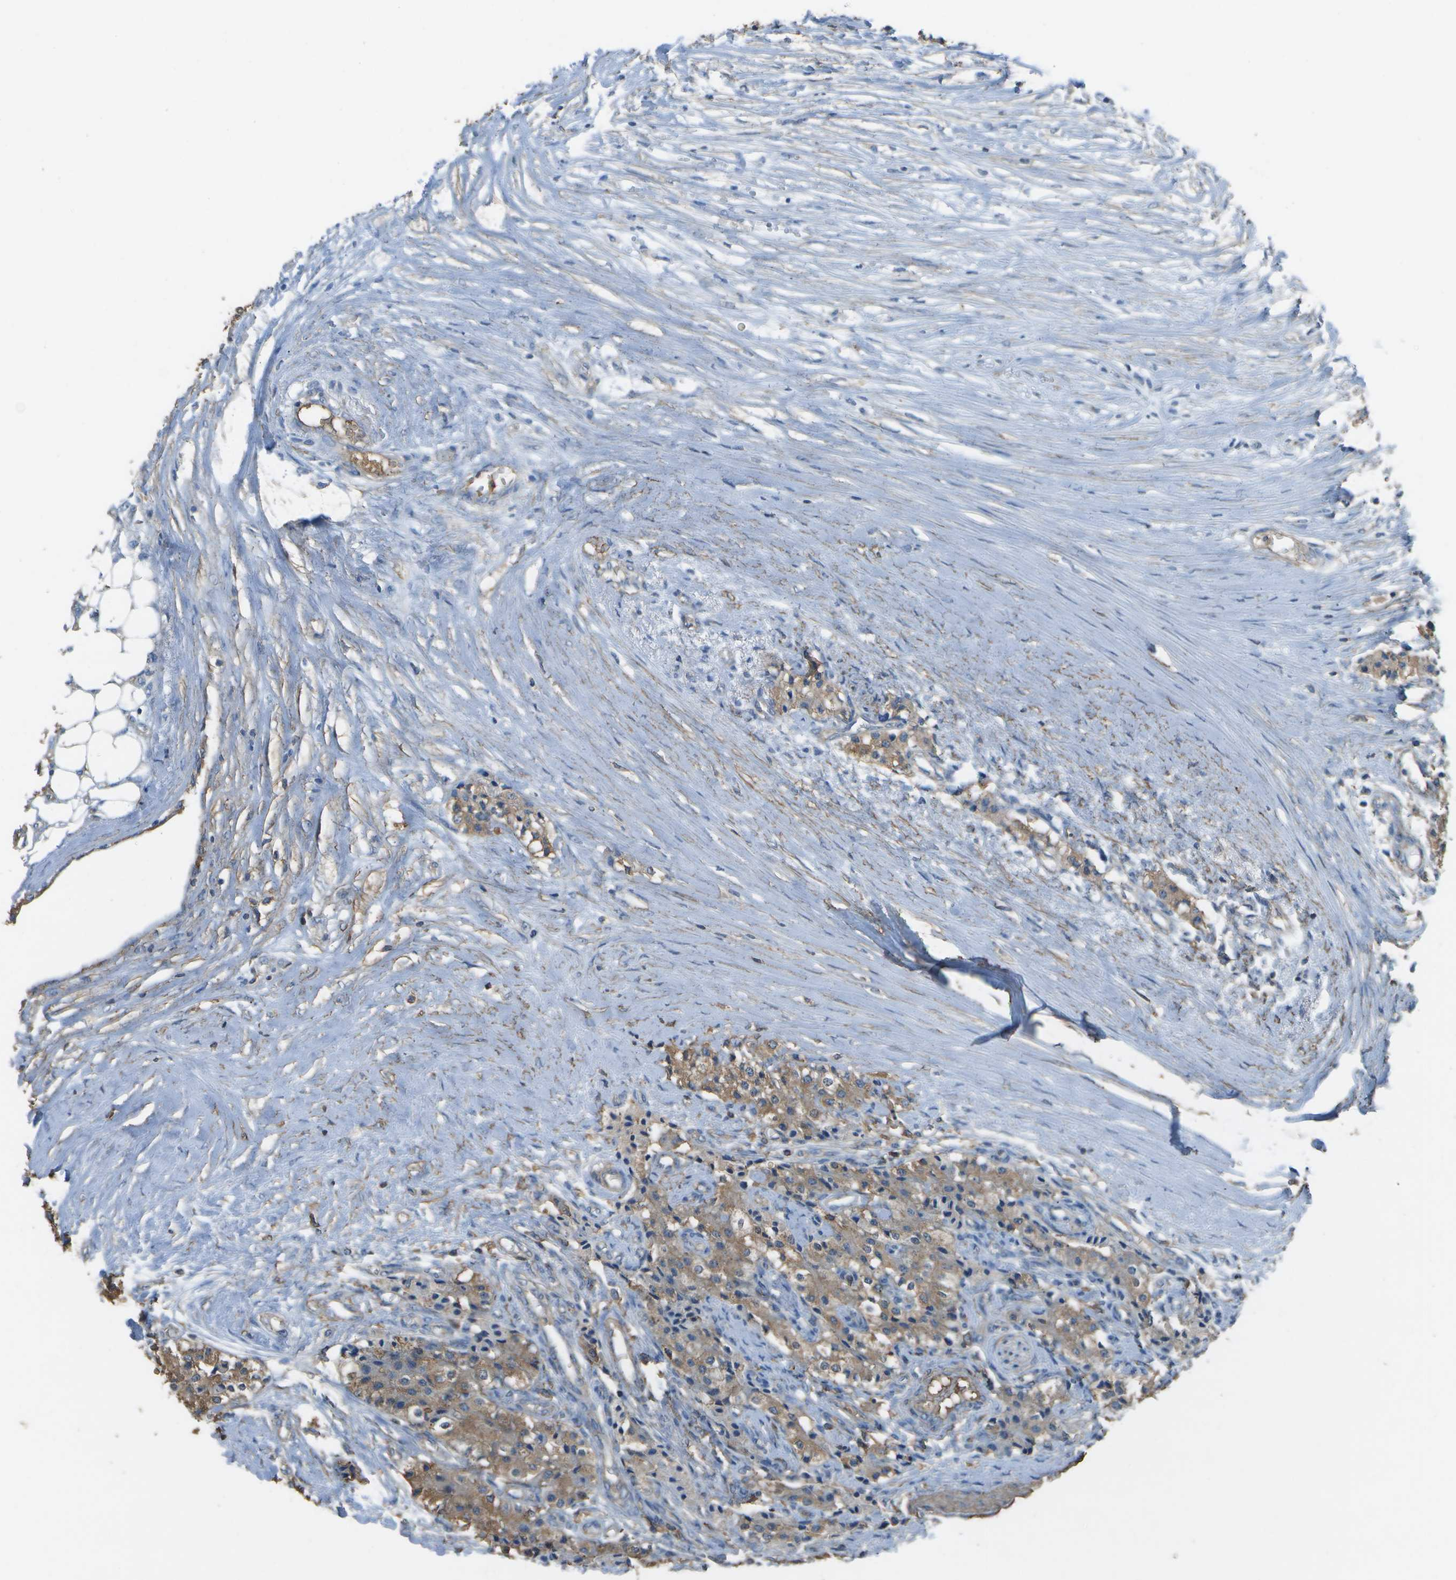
{"staining": {"intensity": "moderate", "quantity": ">75%", "location": "cytoplasmic/membranous"}, "tissue": "carcinoid", "cell_type": "Tumor cells", "image_type": "cancer", "snomed": [{"axis": "morphology", "description": "Carcinoid, malignant, NOS"}, {"axis": "topography", "description": "Colon"}], "caption": "Immunohistochemistry micrograph of human malignant carcinoid stained for a protein (brown), which reveals medium levels of moderate cytoplasmic/membranous expression in approximately >75% of tumor cells.", "gene": "CYP4F11", "patient": {"sex": "female", "age": 52}}